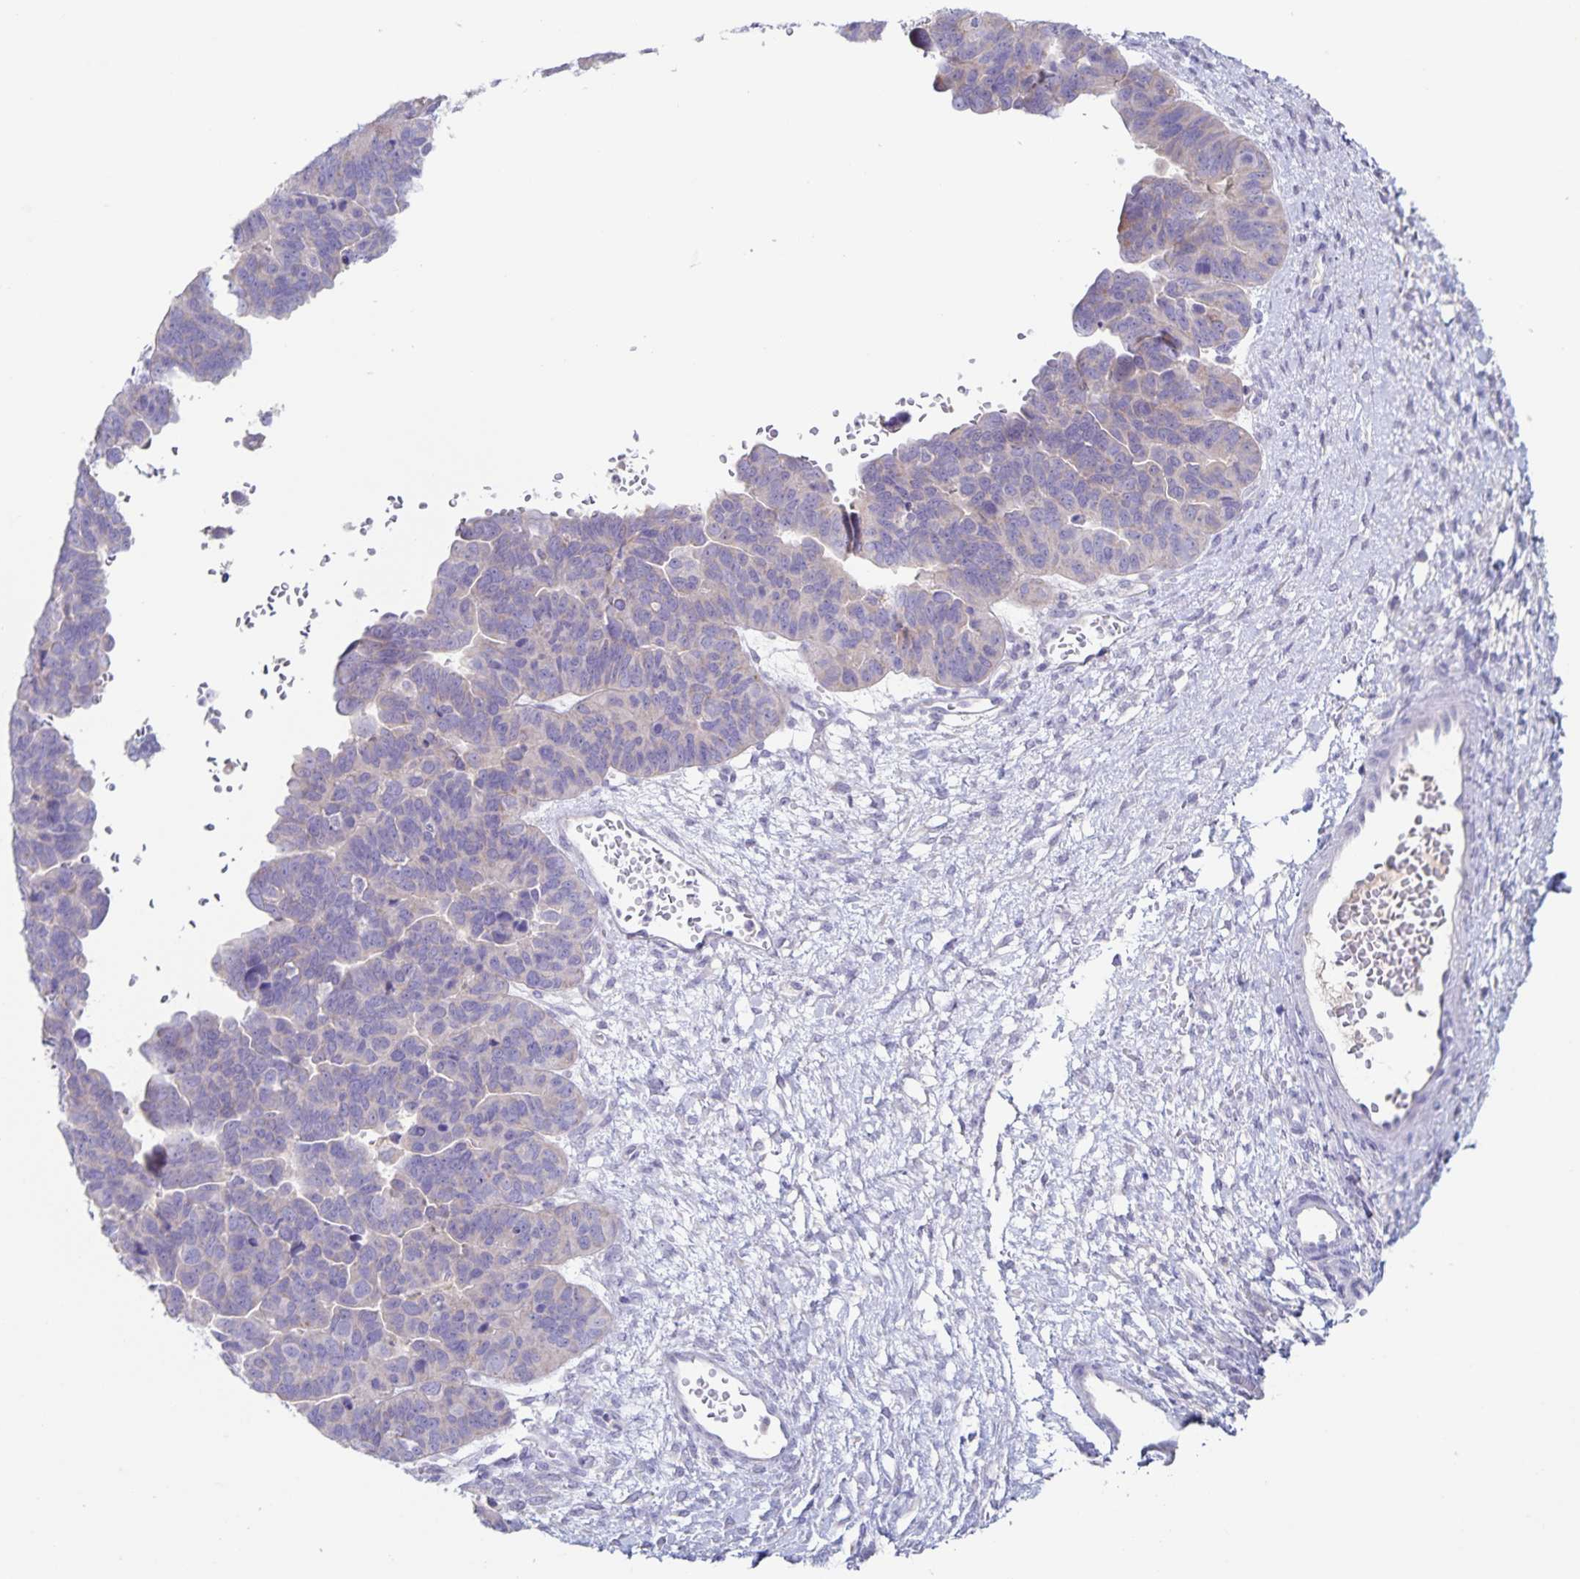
{"staining": {"intensity": "negative", "quantity": "none", "location": "none"}, "tissue": "ovarian cancer", "cell_type": "Tumor cells", "image_type": "cancer", "snomed": [{"axis": "morphology", "description": "Cystadenocarcinoma, serous, NOS"}, {"axis": "topography", "description": "Ovary"}], "caption": "Immunohistochemical staining of ovarian serous cystadenocarcinoma exhibits no significant staining in tumor cells.", "gene": "RPL36A", "patient": {"sex": "female", "age": 64}}